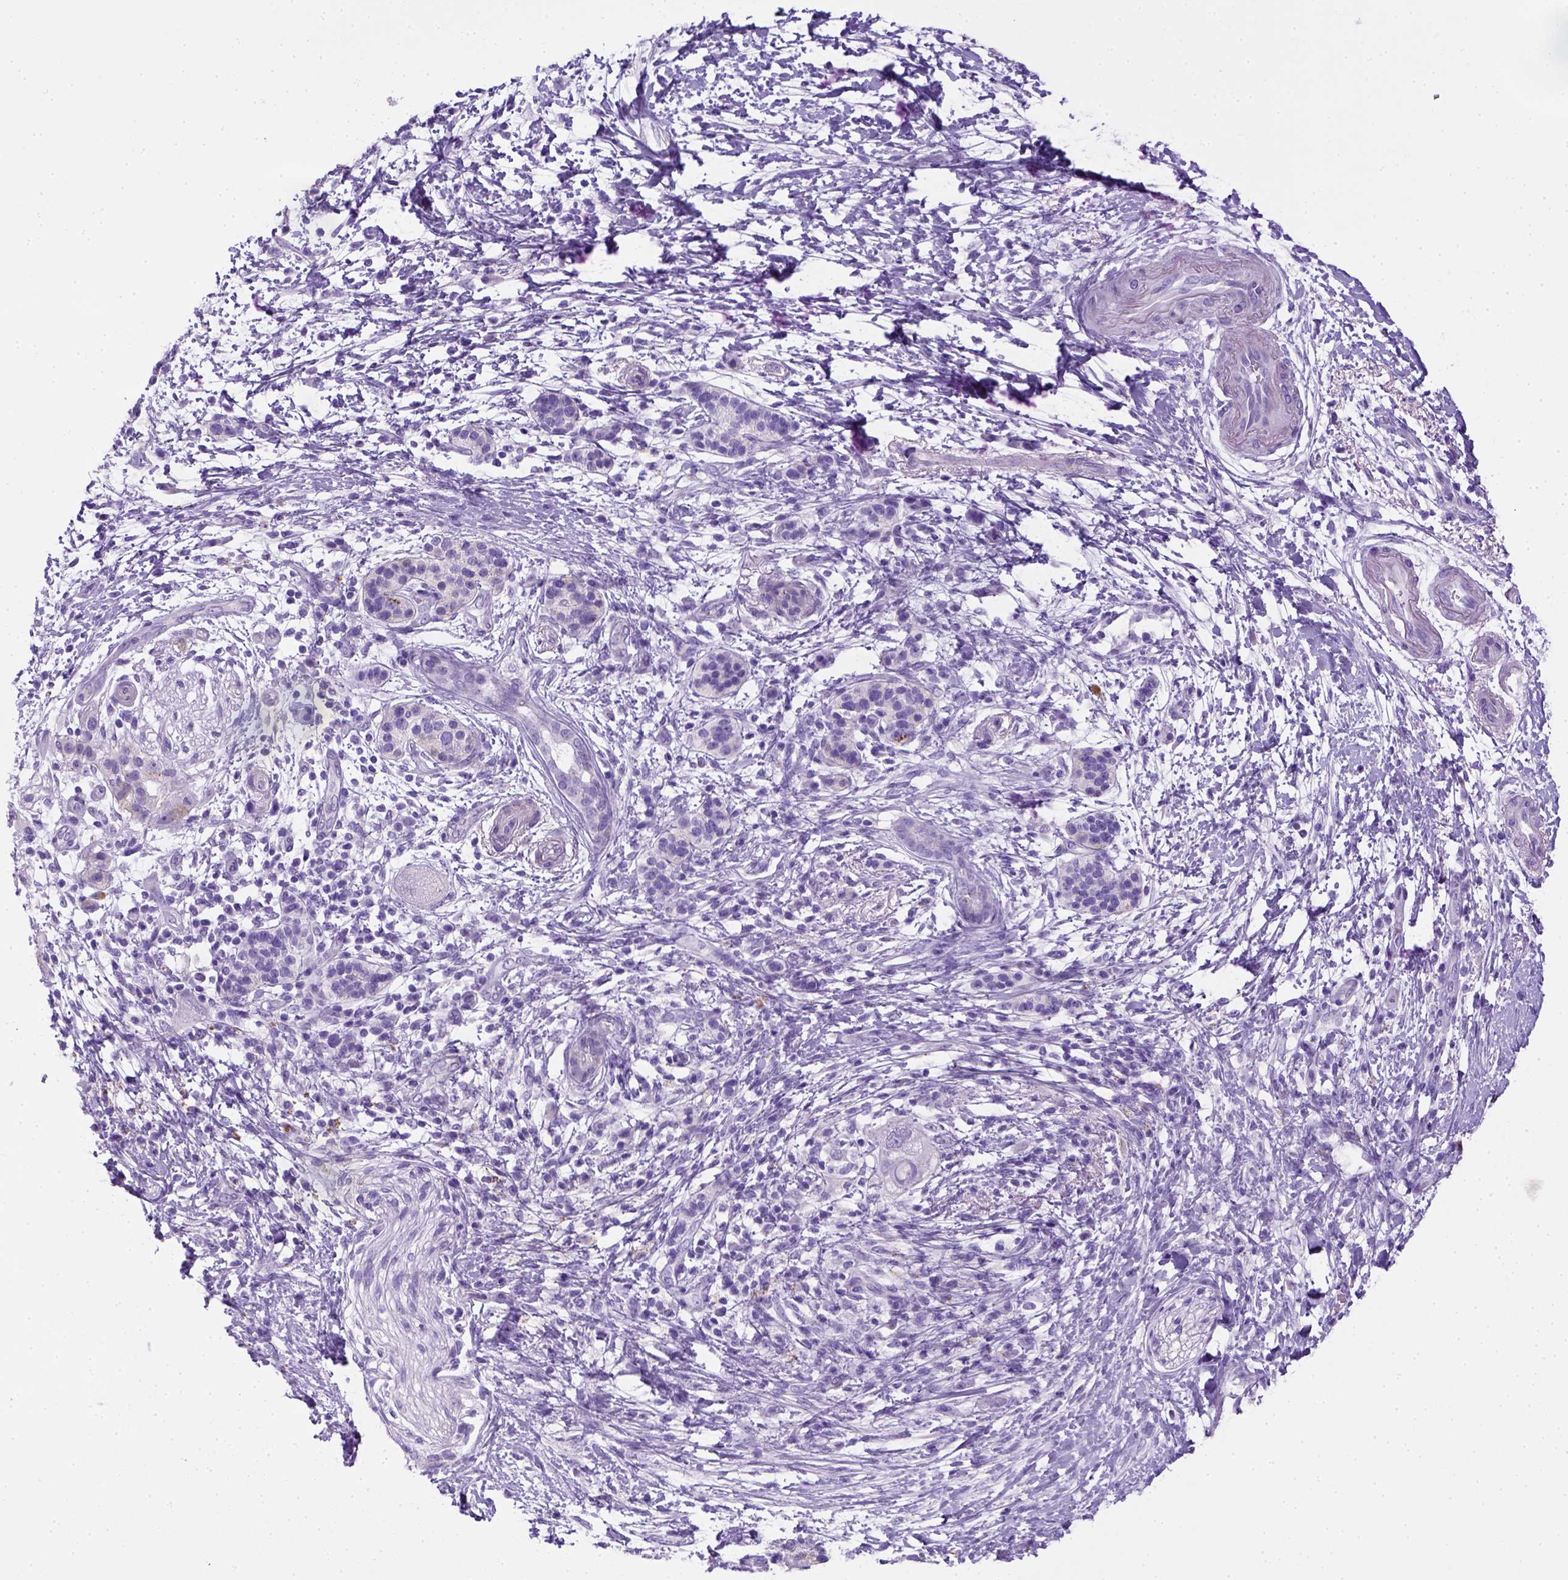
{"staining": {"intensity": "negative", "quantity": "none", "location": "none"}, "tissue": "pancreatic cancer", "cell_type": "Tumor cells", "image_type": "cancer", "snomed": [{"axis": "morphology", "description": "Adenocarcinoma, NOS"}, {"axis": "topography", "description": "Pancreas"}], "caption": "Protein analysis of pancreatic cancer reveals no significant staining in tumor cells.", "gene": "KRT71", "patient": {"sex": "female", "age": 72}}